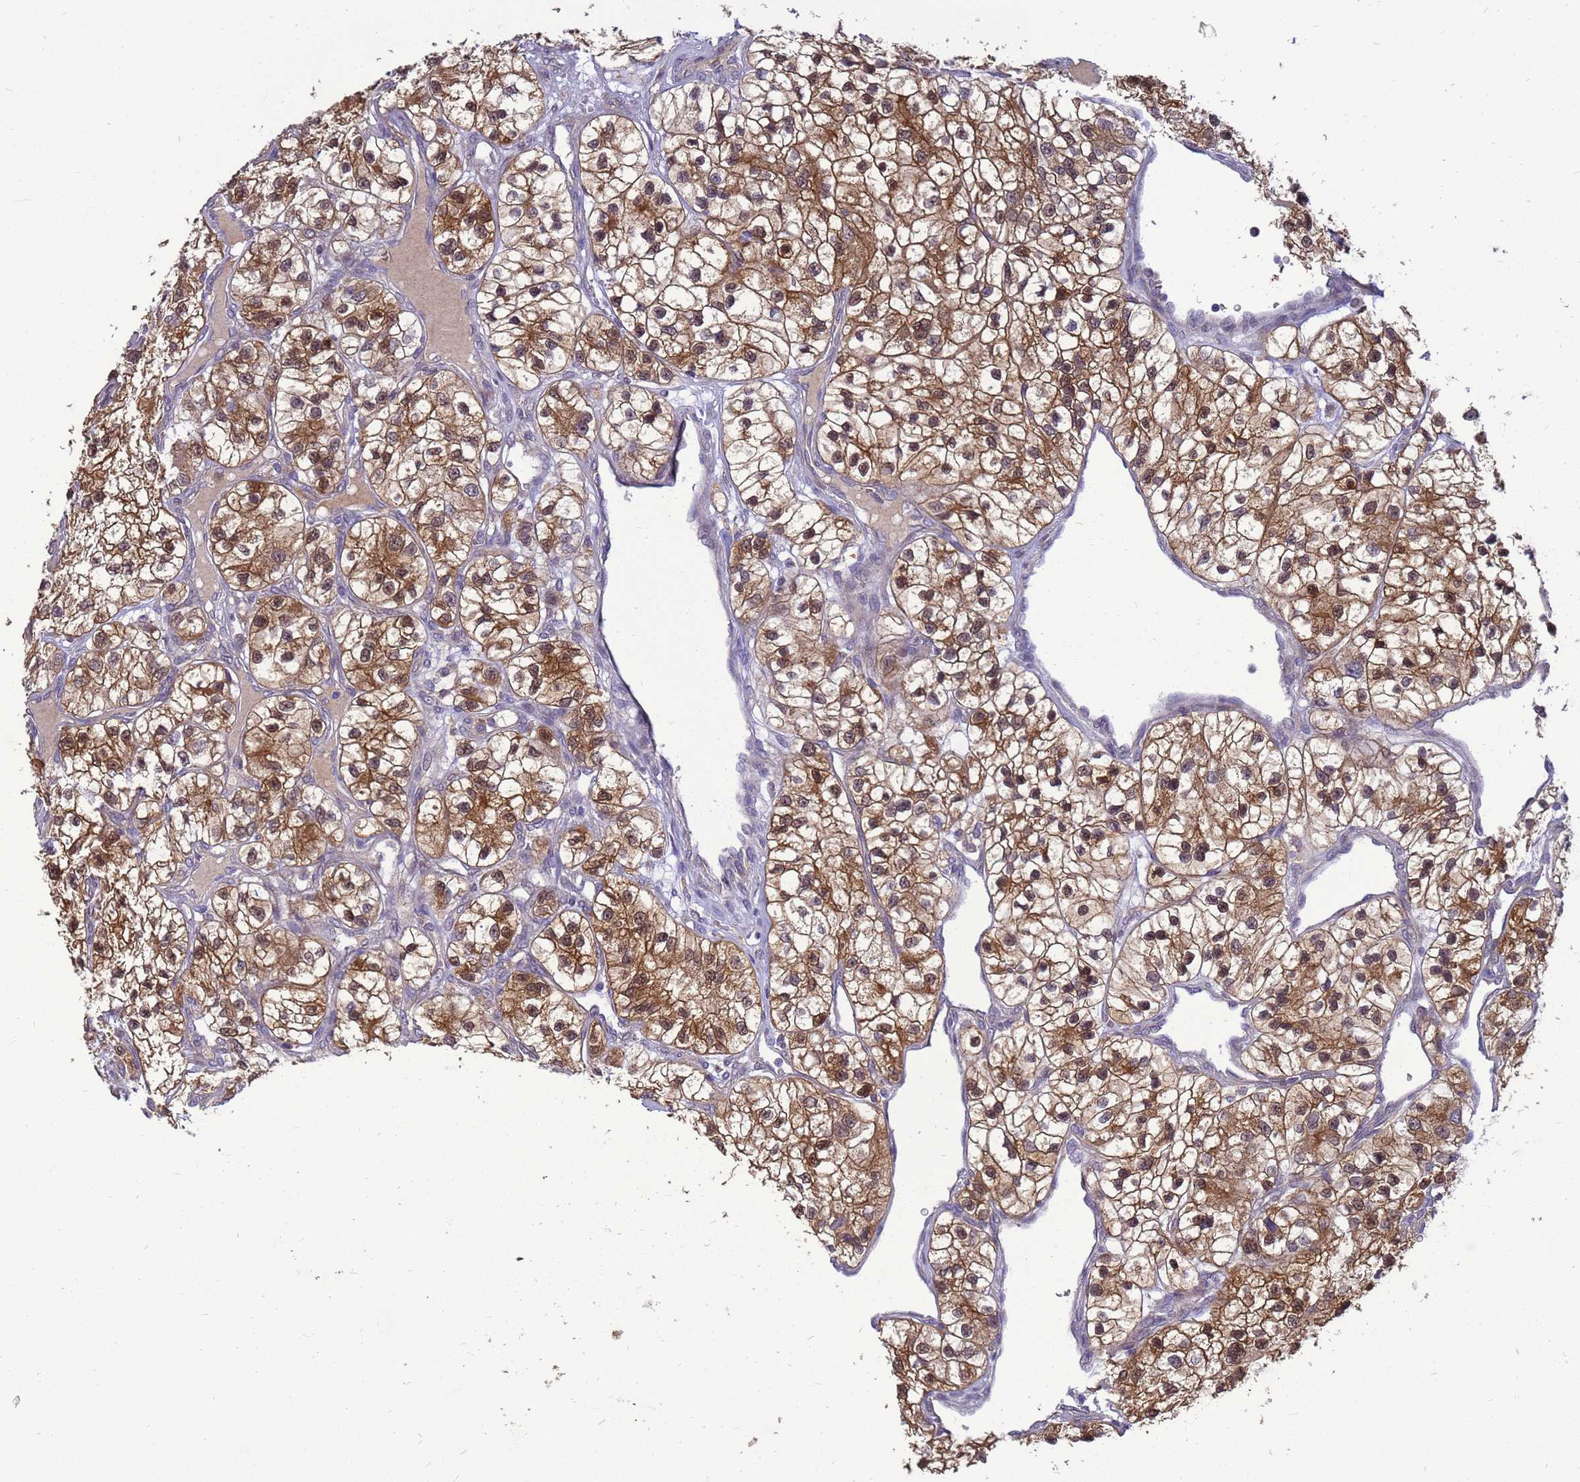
{"staining": {"intensity": "strong", "quantity": ">75%", "location": "cytoplasmic/membranous,nuclear"}, "tissue": "renal cancer", "cell_type": "Tumor cells", "image_type": "cancer", "snomed": [{"axis": "morphology", "description": "Adenocarcinoma, NOS"}, {"axis": "topography", "description": "Kidney"}], "caption": "DAB (3,3'-diaminobenzidine) immunohistochemical staining of human renal adenocarcinoma displays strong cytoplasmic/membranous and nuclear protein positivity in about >75% of tumor cells.", "gene": "EIF4EBP3", "patient": {"sex": "female", "age": 57}}